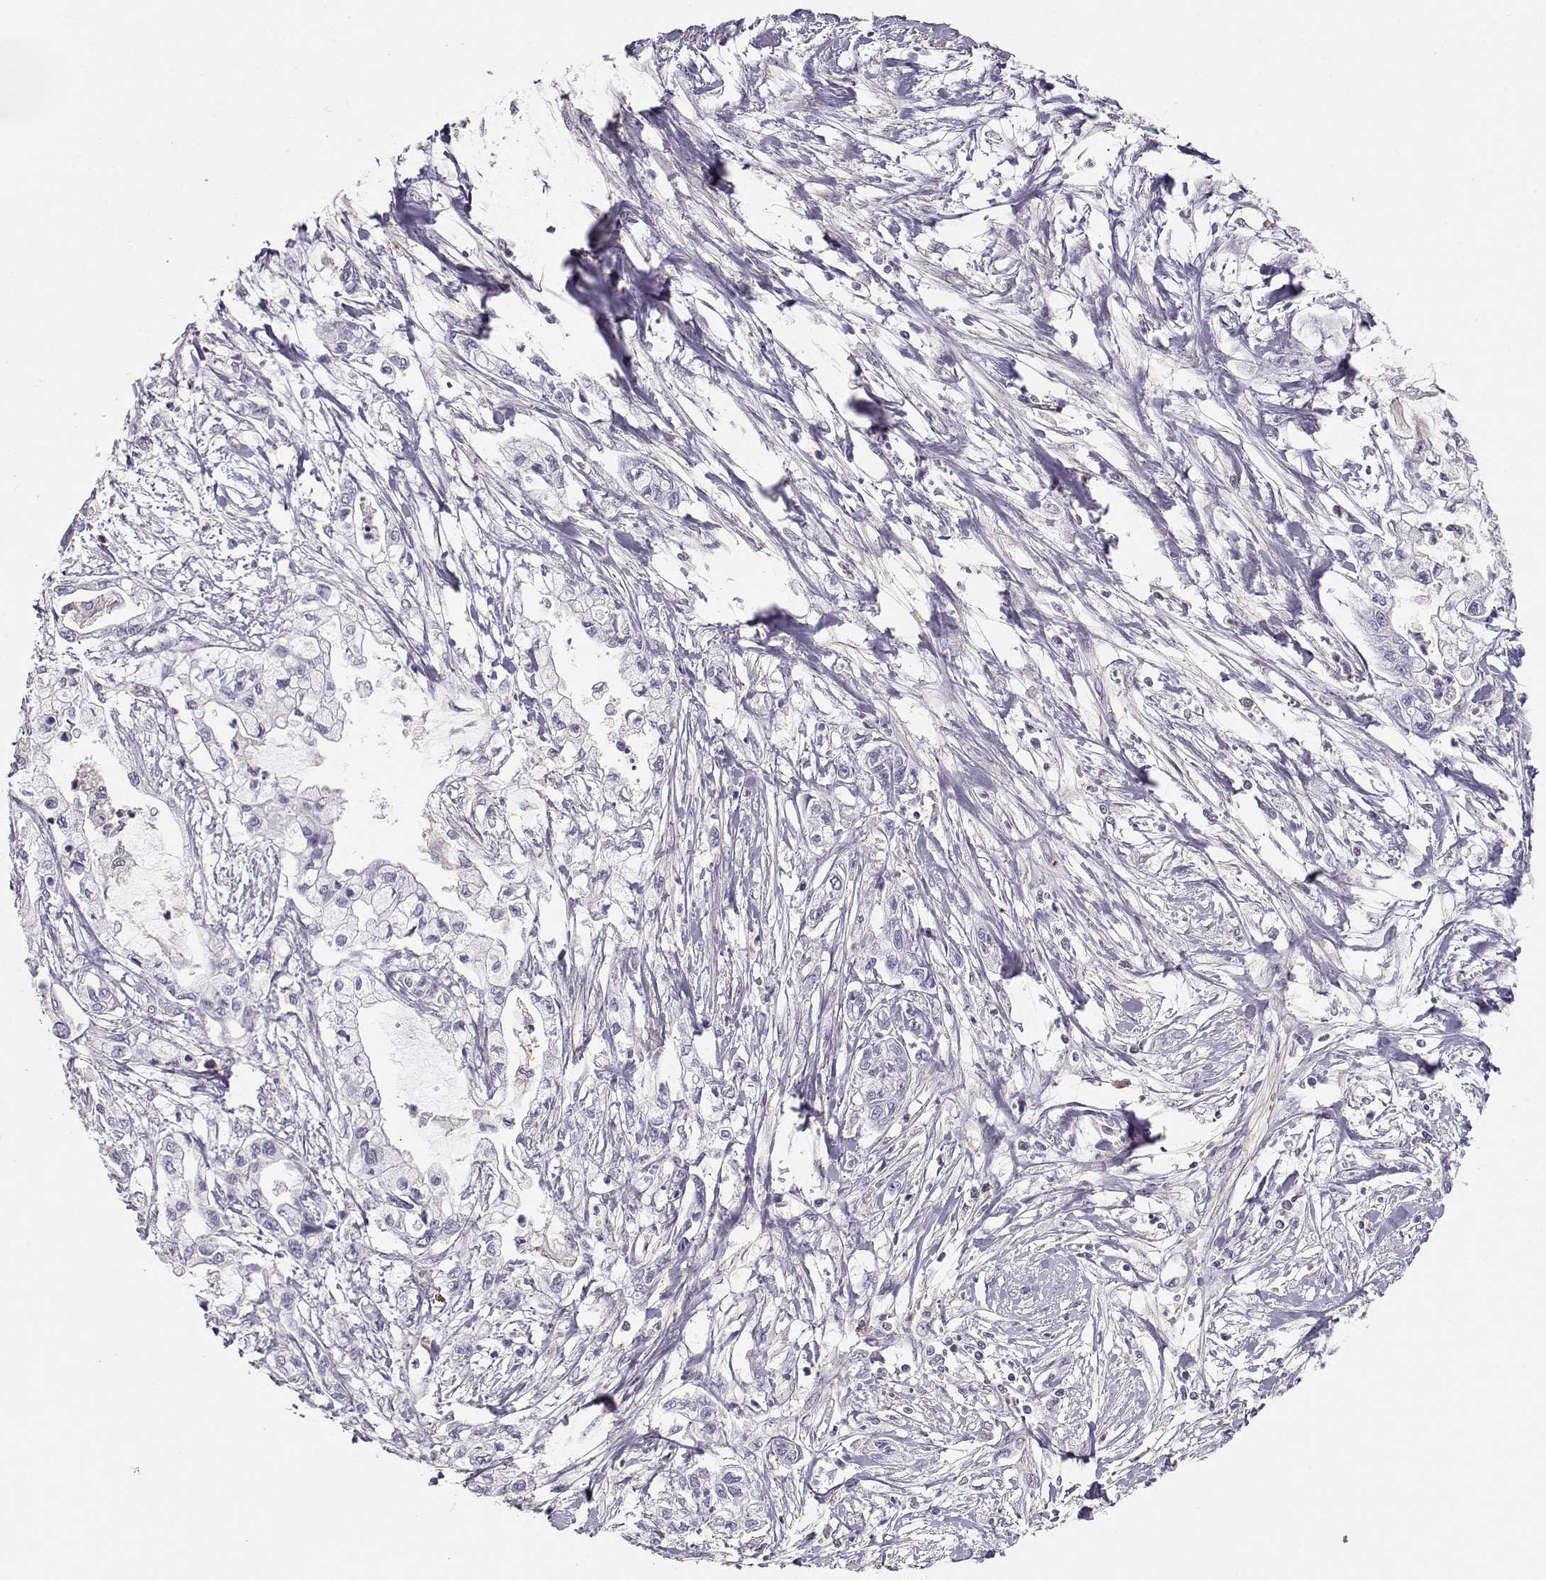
{"staining": {"intensity": "negative", "quantity": "none", "location": "none"}, "tissue": "pancreatic cancer", "cell_type": "Tumor cells", "image_type": "cancer", "snomed": [{"axis": "morphology", "description": "Adenocarcinoma, NOS"}, {"axis": "topography", "description": "Pancreas"}], "caption": "Tumor cells are negative for protein expression in human pancreatic cancer.", "gene": "DAPL1", "patient": {"sex": "male", "age": 54}}